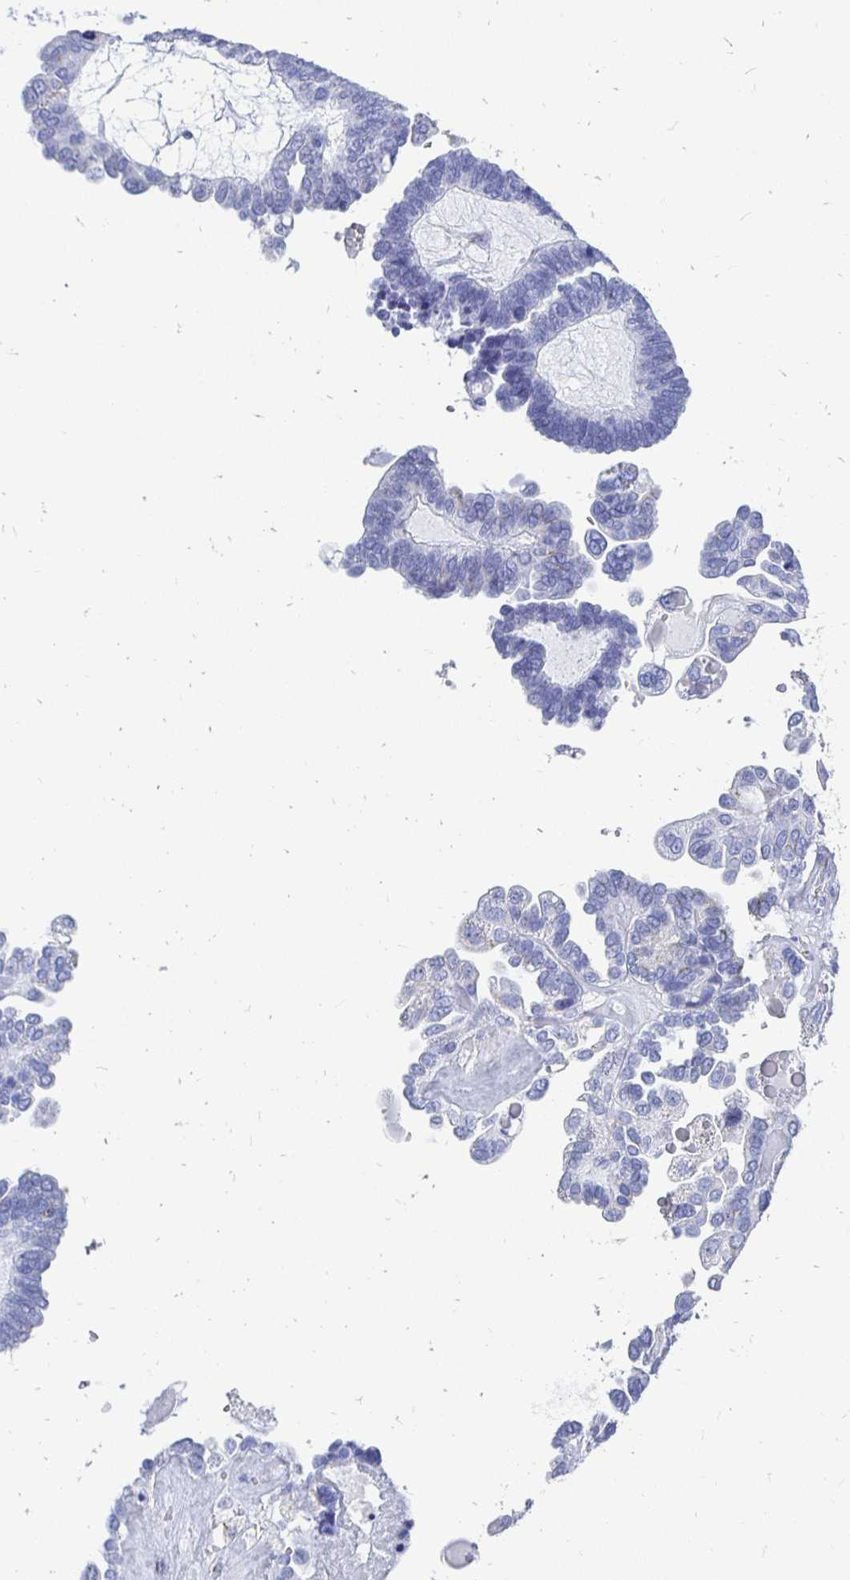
{"staining": {"intensity": "negative", "quantity": "none", "location": "none"}, "tissue": "ovarian cancer", "cell_type": "Tumor cells", "image_type": "cancer", "snomed": [{"axis": "morphology", "description": "Cystadenocarcinoma, serous, NOS"}, {"axis": "topography", "description": "Ovary"}], "caption": "Immunohistochemical staining of serous cystadenocarcinoma (ovarian) reveals no significant staining in tumor cells. (IHC, brightfield microscopy, high magnification).", "gene": "PAGE4", "patient": {"sex": "female", "age": 51}}